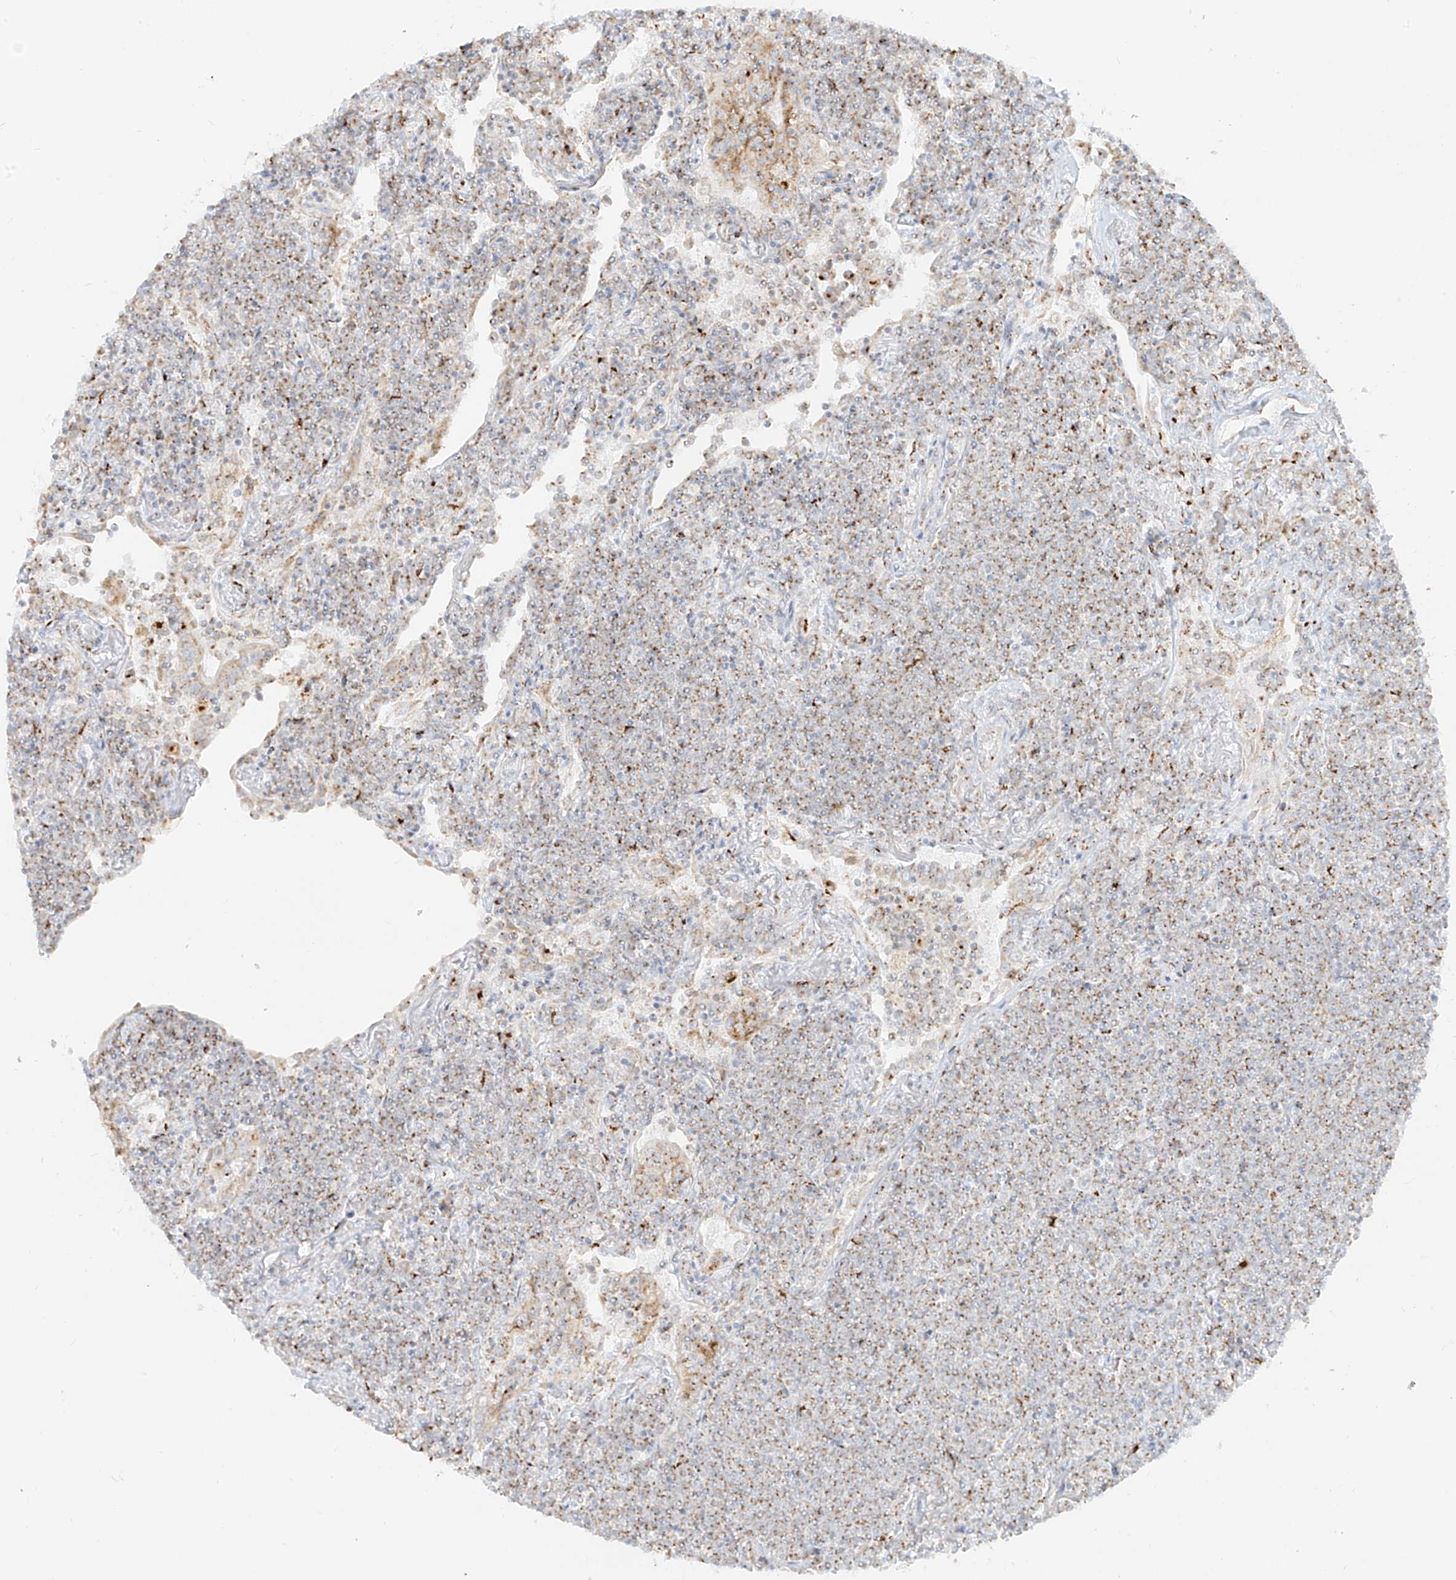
{"staining": {"intensity": "moderate", "quantity": "25%-75%", "location": "cytoplasmic/membranous"}, "tissue": "lymphoma", "cell_type": "Tumor cells", "image_type": "cancer", "snomed": [{"axis": "morphology", "description": "Malignant lymphoma, non-Hodgkin's type, Low grade"}, {"axis": "topography", "description": "Lung"}], "caption": "An image showing moderate cytoplasmic/membranous staining in about 25%-75% of tumor cells in lymphoma, as visualized by brown immunohistochemical staining.", "gene": "TMEM87B", "patient": {"sex": "female", "age": 71}}